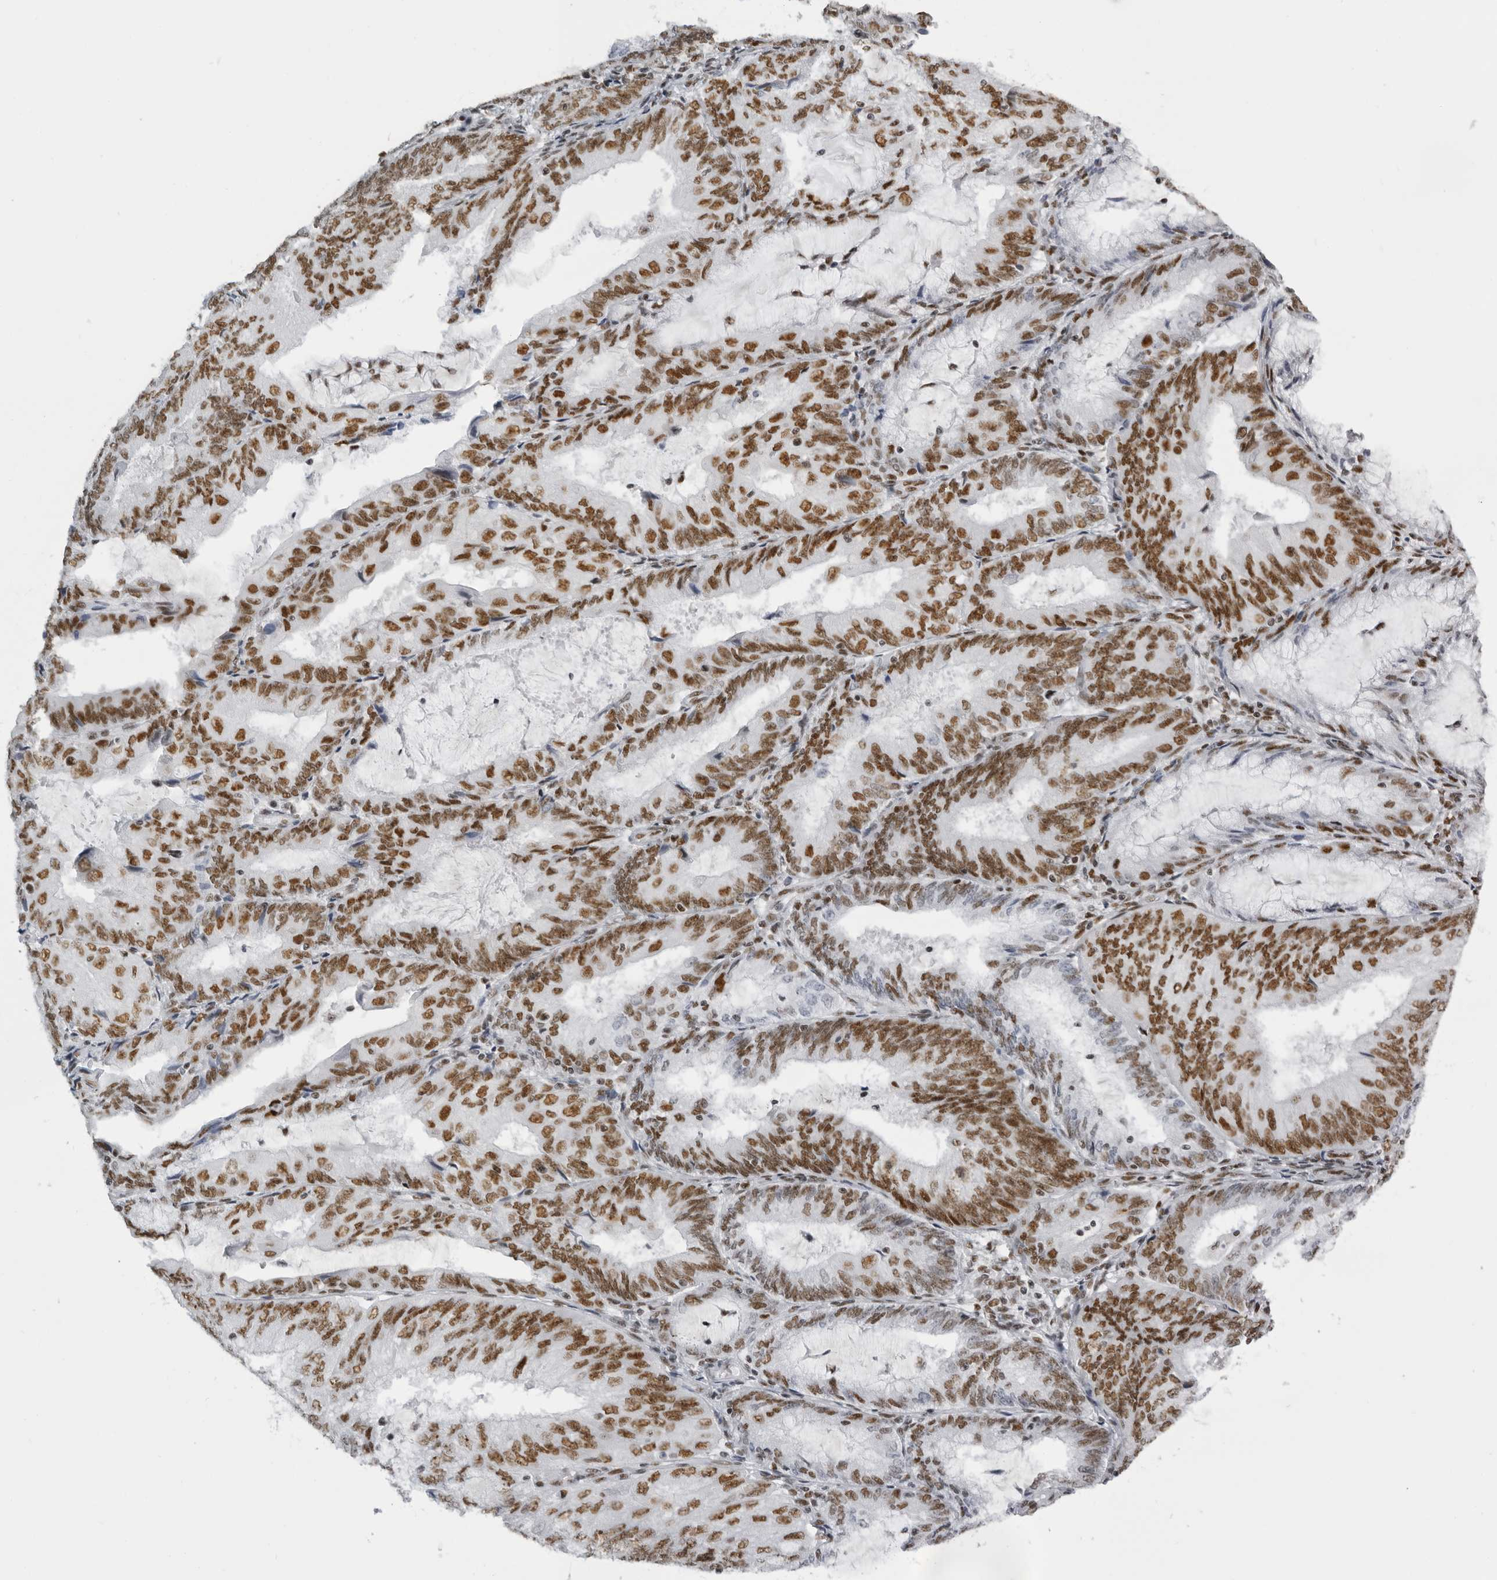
{"staining": {"intensity": "strong", "quantity": ">75%", "location": "nuclear"}, "tissue": "endometrial cancer", "cell_type": "Tumor cells", "image_type": "cancer", "snomed": [{"axis": "morphology", "description": "Adenocarcinoma, NOS"}, {"axis": "topography", "description": "Endometrium"}], "caption": "IHC image of neoplastic tissue: endometrial cancer (adenocarcinoma) stained using immunohistochemistry demonstrates high levels of strong protein expression localized specifically in the nuclear of tumor cells, appearing as a nuclear brown color.", "gene": "DHX9", "patient": {"sex": "female", "age": 81}}